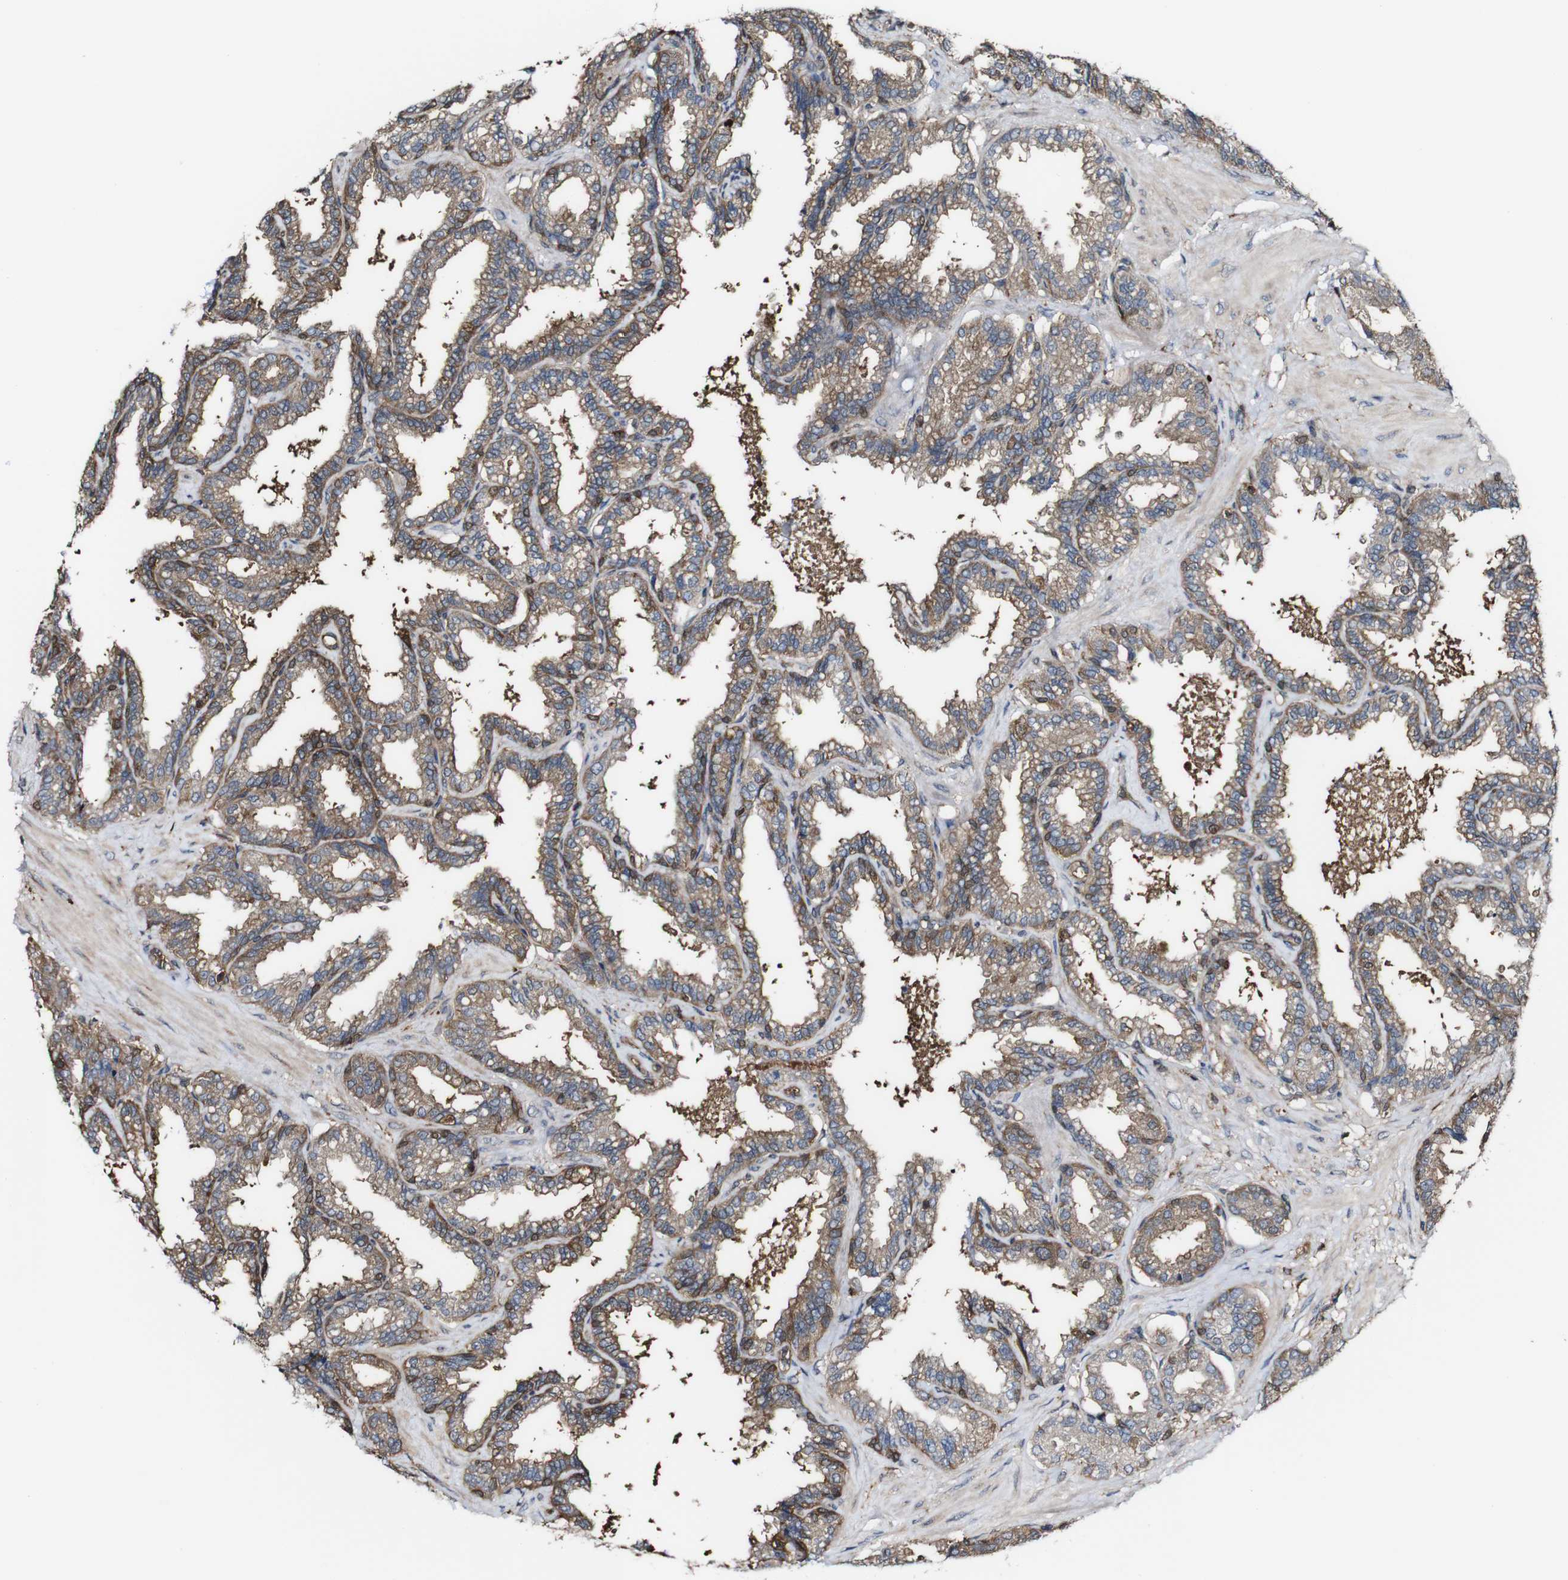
{"staining": {"intensity": "moderate", "quantity": ">75%", "location": "cytoplasmic/membranous"}, "tissue": "seminal vesicle", "cell_type": "Glandular cells", "image_type": "normal", "snomed": [{"axis": "morphology", "description": "Normal tissue, NOS"}, {"axis": "topography", "description": "Seminal veicle"}], "caption": "High-power microscopy captured an immunohistochemistry micrograph of benign seminal vesicle, revealing moderate cytoplasmic/membranous staining in approximately >75% of glandular cells. Immunohistochemistry stains the protein of interest in brown and the nuclei are stained blue.", "gene": "PTPRR", "patient": {"sex": "male", "age": 46}}